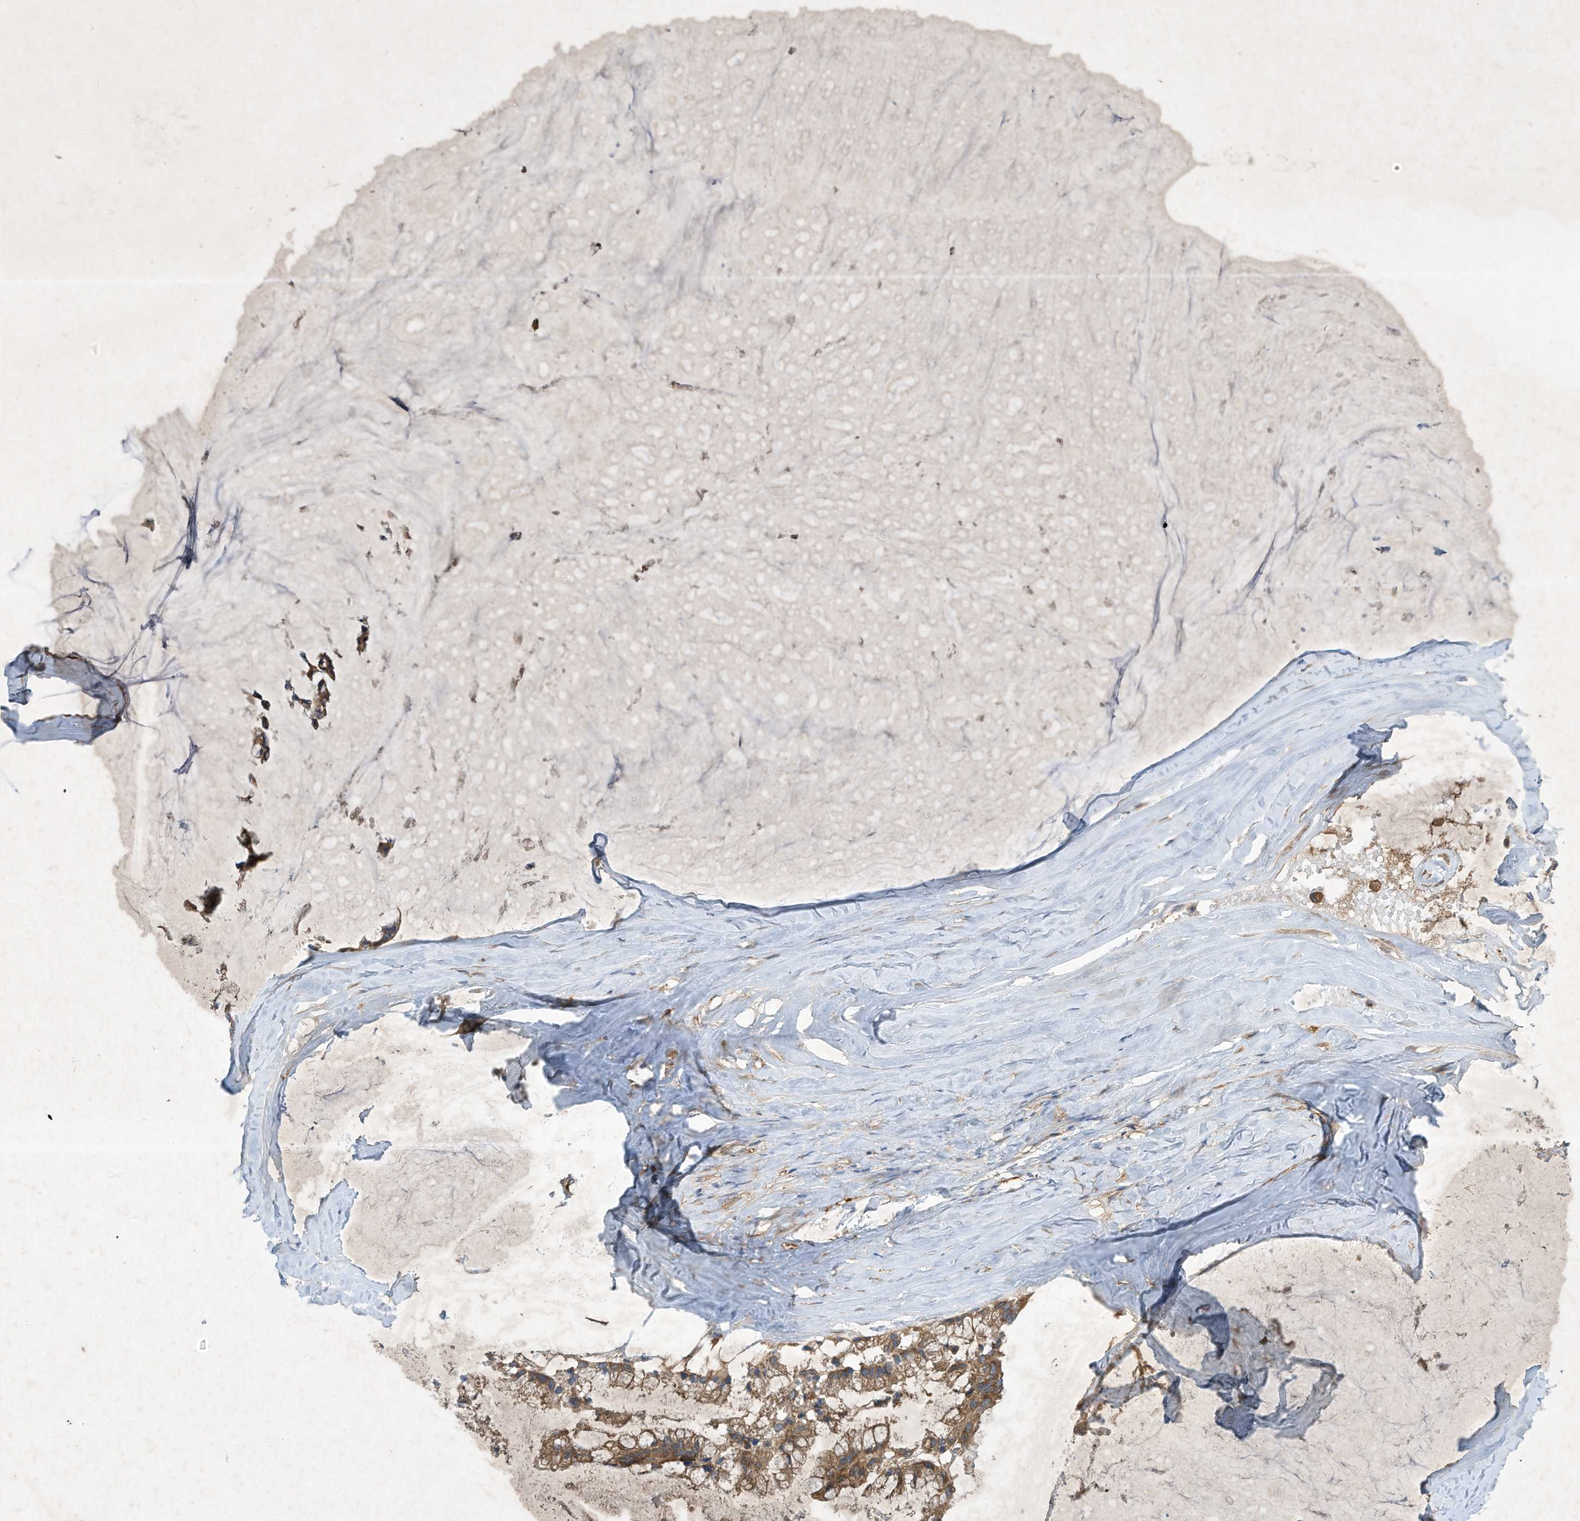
{"staining": {"intensity": "moderate", "quantity": ">75%", "location": "cytoplasmic/membranous"}, "tissue": "ovarian cancer", "cell_type": "Tumor cells", "image_type": "cancer", "snomed": [{"axis": "morphology", "description": "Cystadenocarcinoma, mucinous, NOS"}, {"axis": "topography", "description": "Ovary"}], "caption": "About >75% of tumor cells in mucinous cystadenocarcinoma (ovarian) demonstrate moderate cytoplasmic/membranous protein expression as visualized by brown immunohistochemical staining.", "gene": "SYNJ2", "patient": {"sex": "female", "age": 39}}